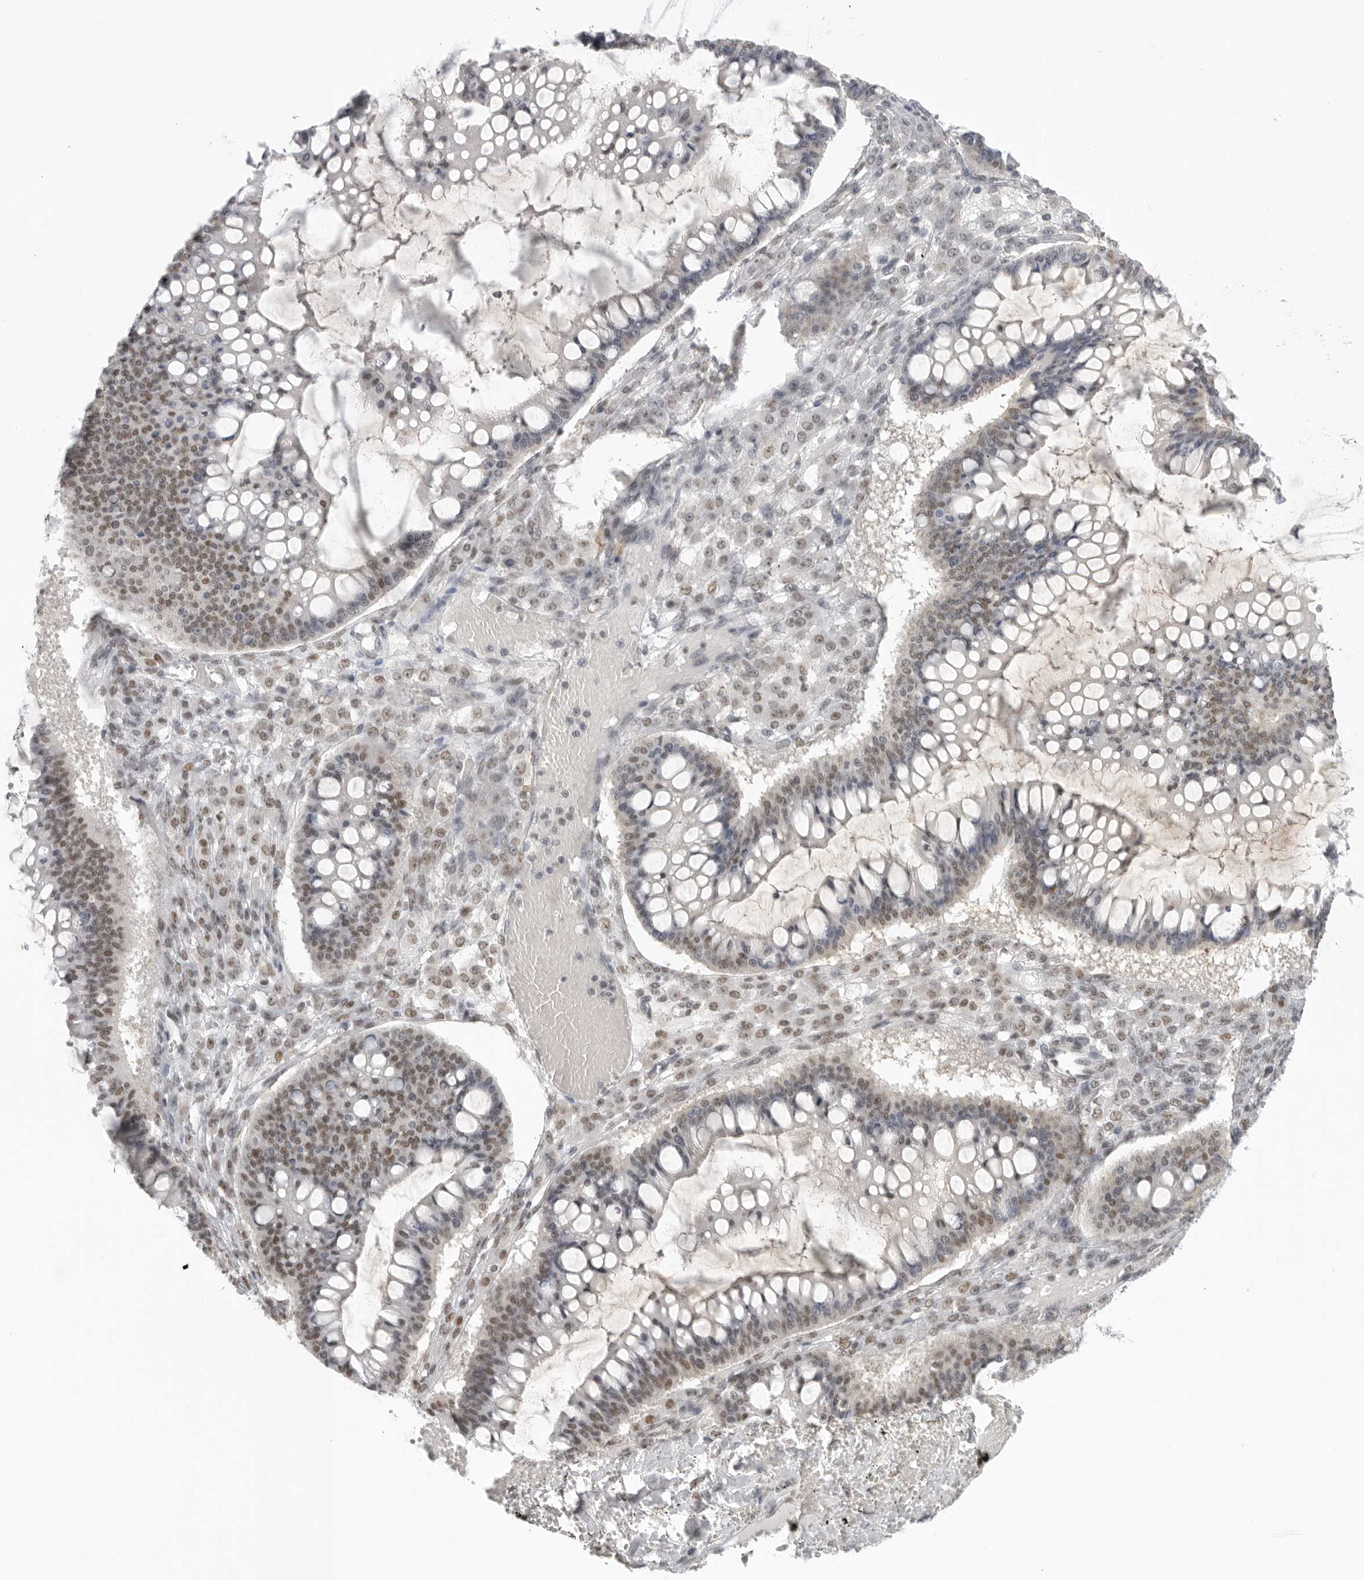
{"staining": {"intensity": "weak", "quantity": "25%-75%", "location": "nuclear"}, "tissue": "ovarian cancer", "cell_type": "Tumor cells", "image_type": "cancer", "snomed": [{"axis": "morphology", "description": "Cystadenocarcinoma, mucinous, NOS"}, {"axis": "topography", "description": "Ovary"}], "caption": "The micrograph demonstrates staining of mucinous cystadenocarcinoma (ovarian), revealing weak nuclear protein staining (brown color) within tumor cells.", "gene": "RPA2", "patient": {"sex": "female", "age": 73}}